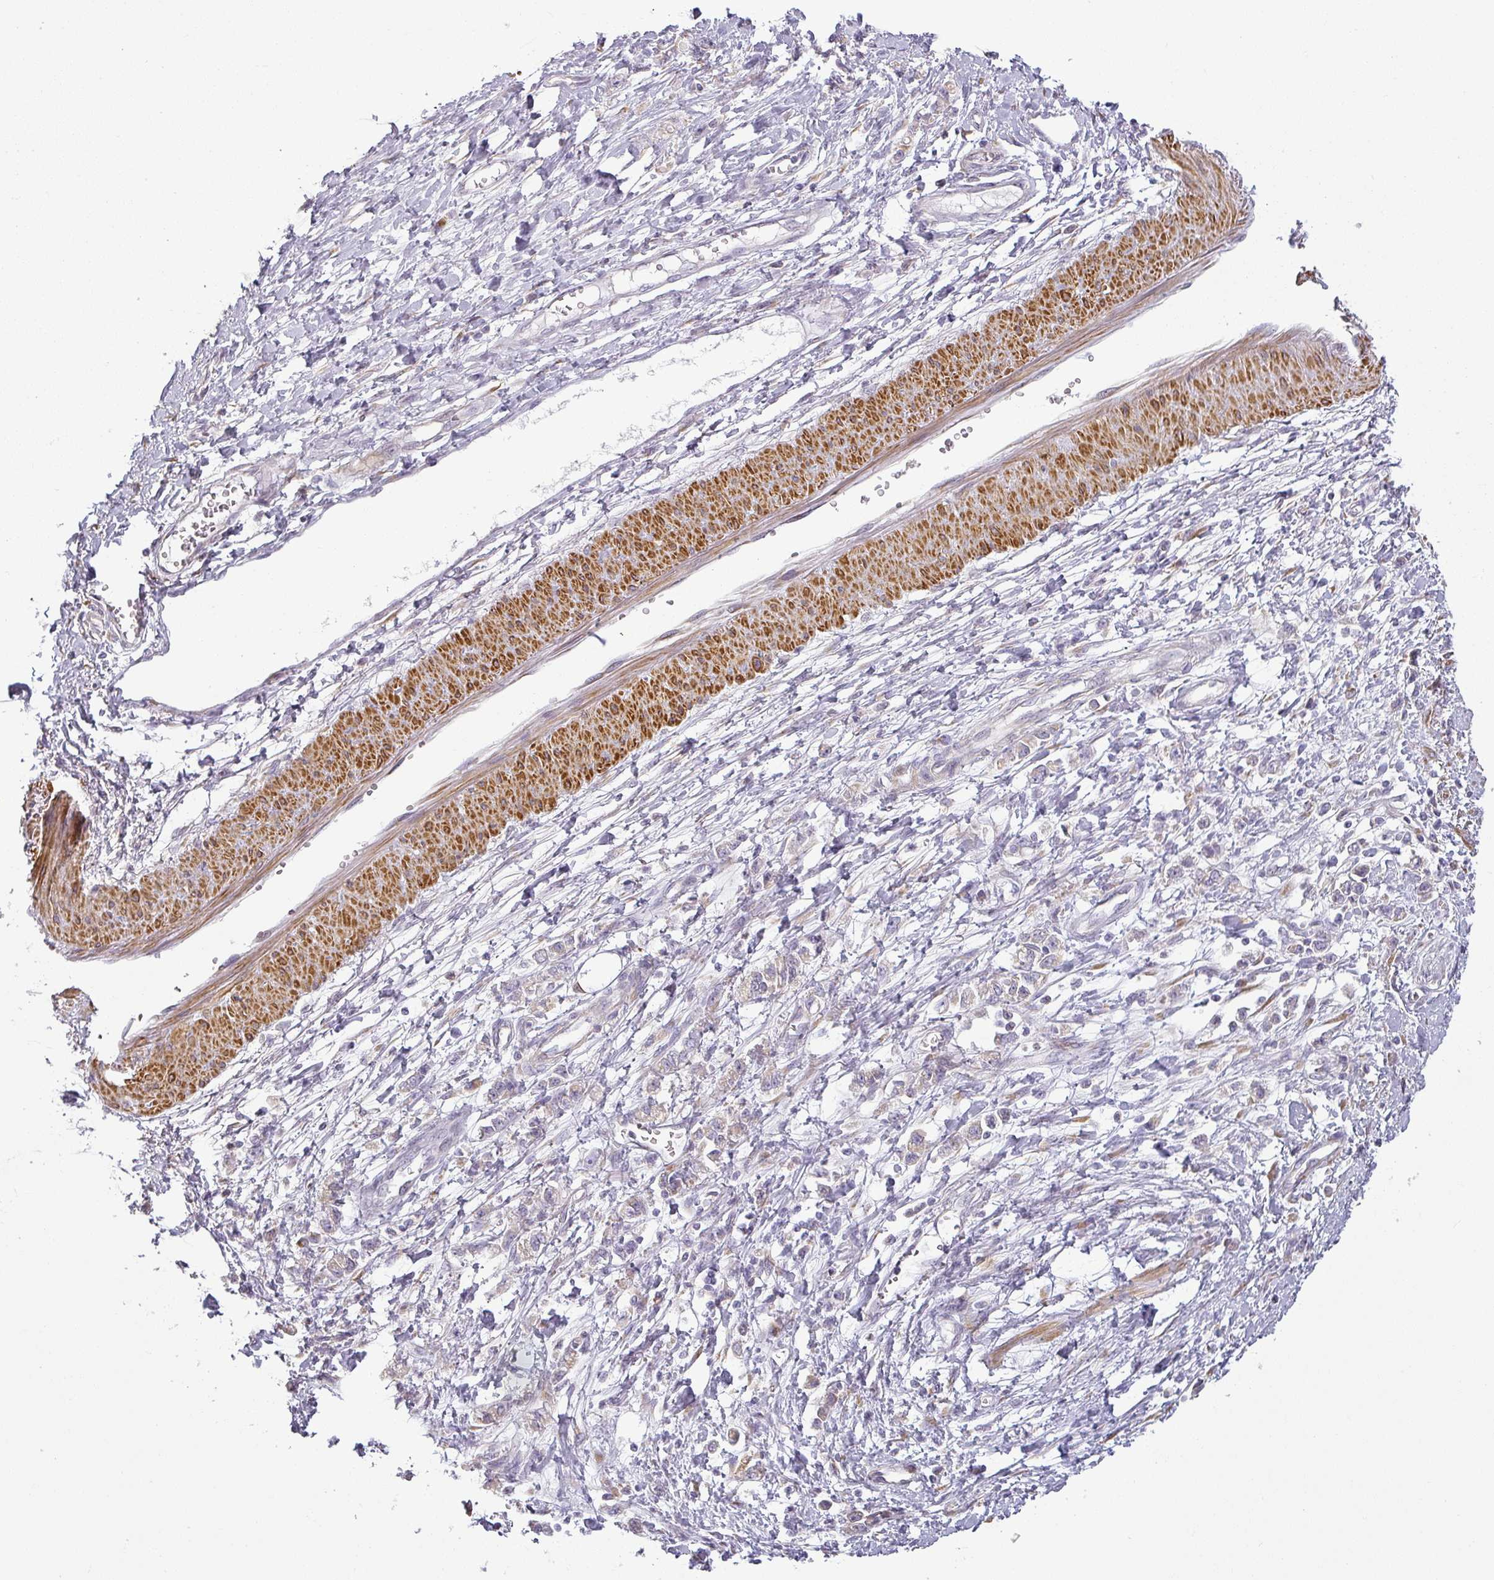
{"staining": {"intensity": "weak", "quantity": "<25%", "location": "cytoplasmic/membranous"}, "tissue": "stomach cancer", "cell_type": "Tumor cells", "image_type": "cancer", "snomed": [{"axis": "morphology", "description": "Adenocarcinoma, NOS"}, {"axis": "topography", "description": "Stomach"}], "caption": "A high-resolution photomicrograph shows IHC staining of stomach cancer (adenocarcinoma), which exhibits no significant positivity in tumor cells.", "gene": "CCDC144A", "patient": {"sex": "female", "age": 76}}